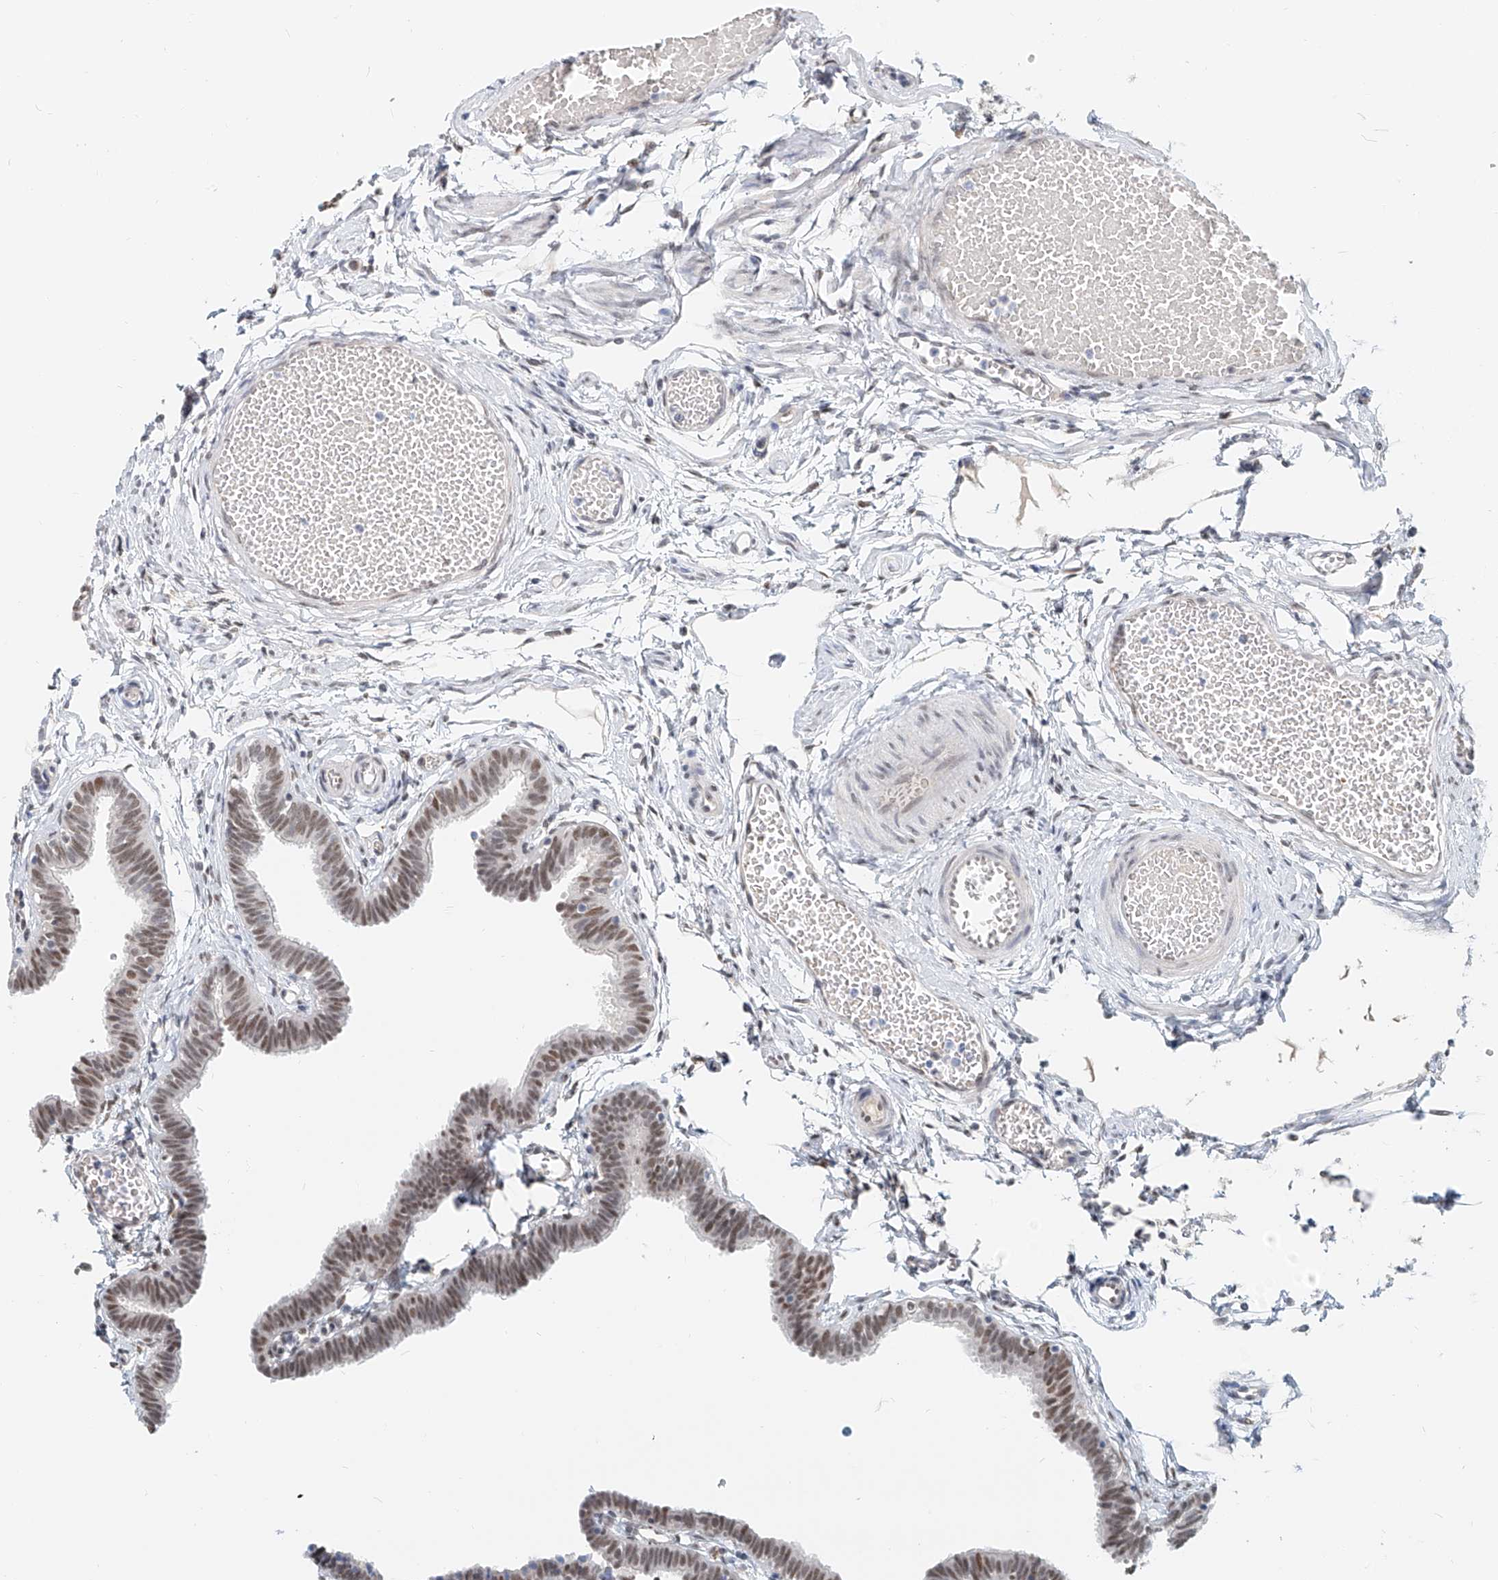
{"staining": {"intensity": "strong", "quantity": ">75%", "location": "nuclear"}, "tissue": "fallopian tube", "cell_type": "Glandular cells", "image_type": "normal", "snomed": [{"axis": "morphology", "description": "Normal tissue, NOS"}, {"axis": "topography", "description": "Fallopian tube"}, {"axis": "topography", "description": "Ovary"}], "caption": "Strong nuclear staining for a protein is appreciated in approximately >75% of glandular cells of benign fallopian tube using immunohistochemistry.", "gene": "SASH1", "patient": {"sex": "female", "age": 23}}